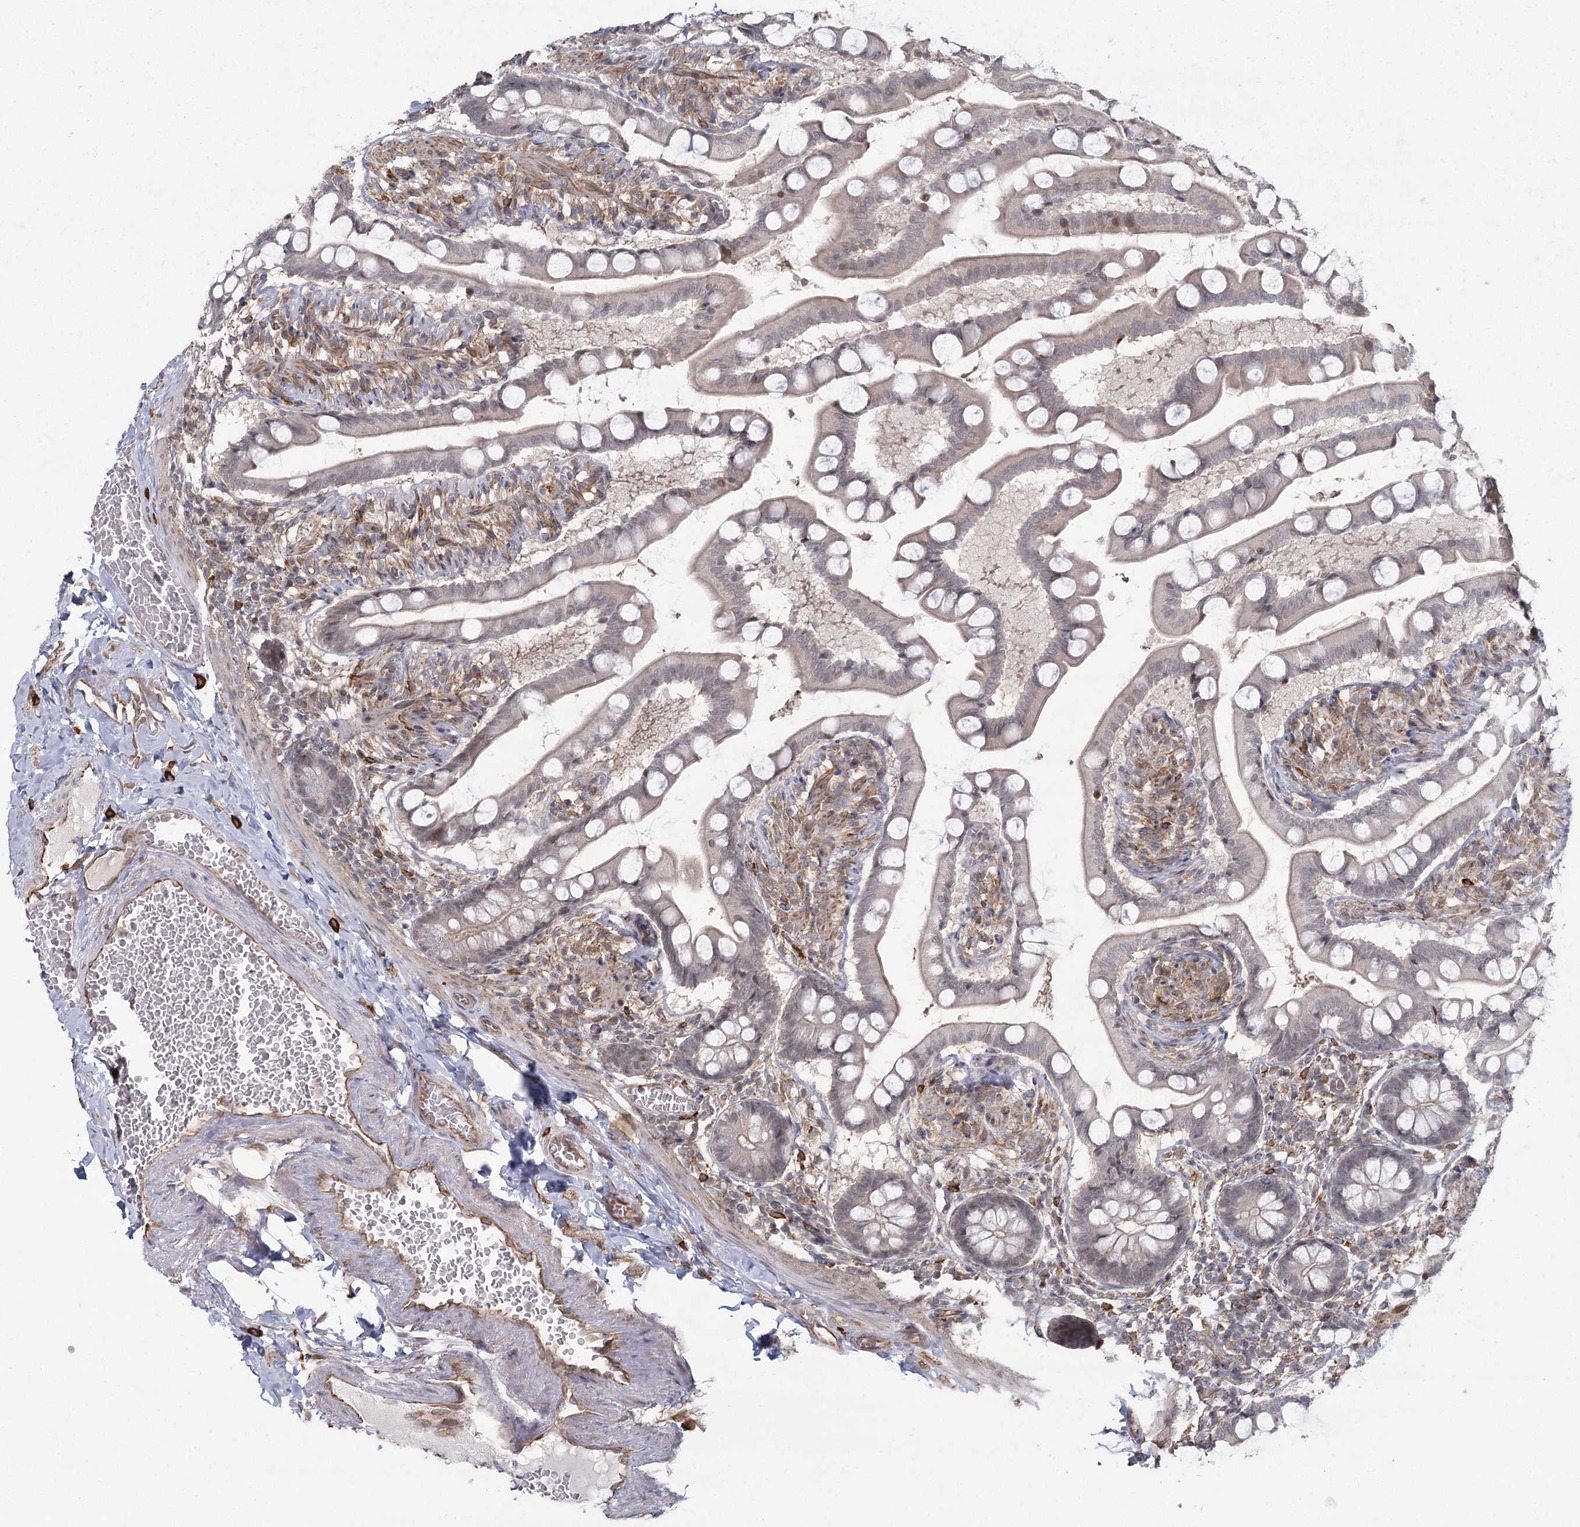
{"staining": {"intensity": "moderate", "quantity": "25%-75%", "location": "cytoplasmic/membranous"}, "tissue": "small intestine", "cell_type": "Glandular cells", "image_type": "normal", "snomed": [{"axis": "morphology", "description": "Normal tissue, NOS"}, {"axis": "topography", "description": "Small intestine"}], "caption": "Immunohistochemistry of benign small intestine demonstrates medium levels of moderate cytoplasmic/membranous expression in about 25%-75% of glandular cells.", "gene": "AP2M1", "patient": {"sex": "male", "age": 41}}